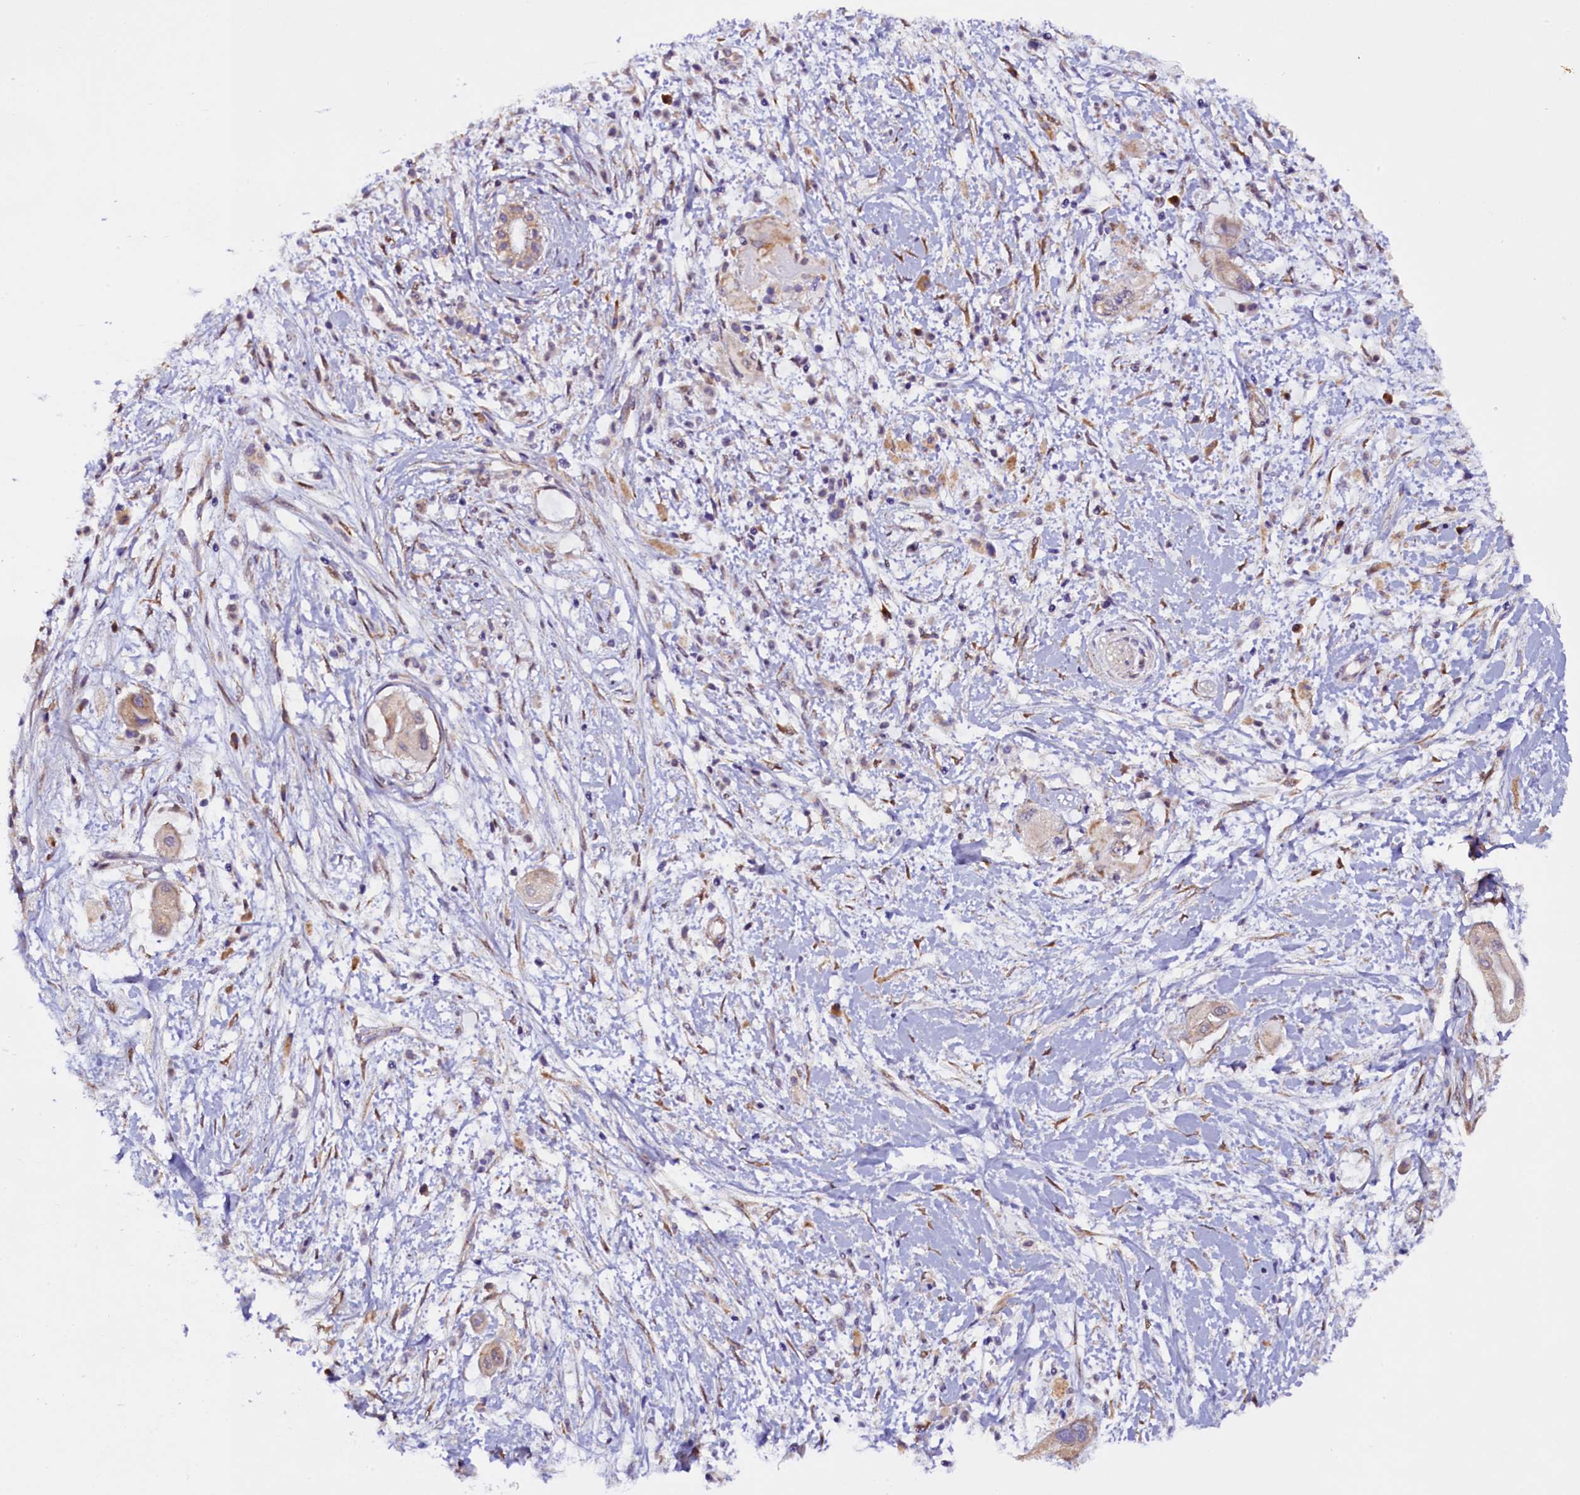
{"staining": {"intensity": "weak", "quantity": ">75%", "location": "cytoplasmic/membranous"}, "tissue": "pancreatic cancer", "cell_type": "Tumor cells", "image_type": "cancer", "snomed": [{"axis": "morphology", "description": "Adenocarcinoma, NOS"}, {"axis": "topography", "description": "Pancreas"}], "caption": "Weak cytoplasmic/membranous positivity is appreciated in about >75% of tumor cells in pancreatic adenocarcinoma.", "gene": "UACA", "patient": {"sex": "male", "age": 68}}